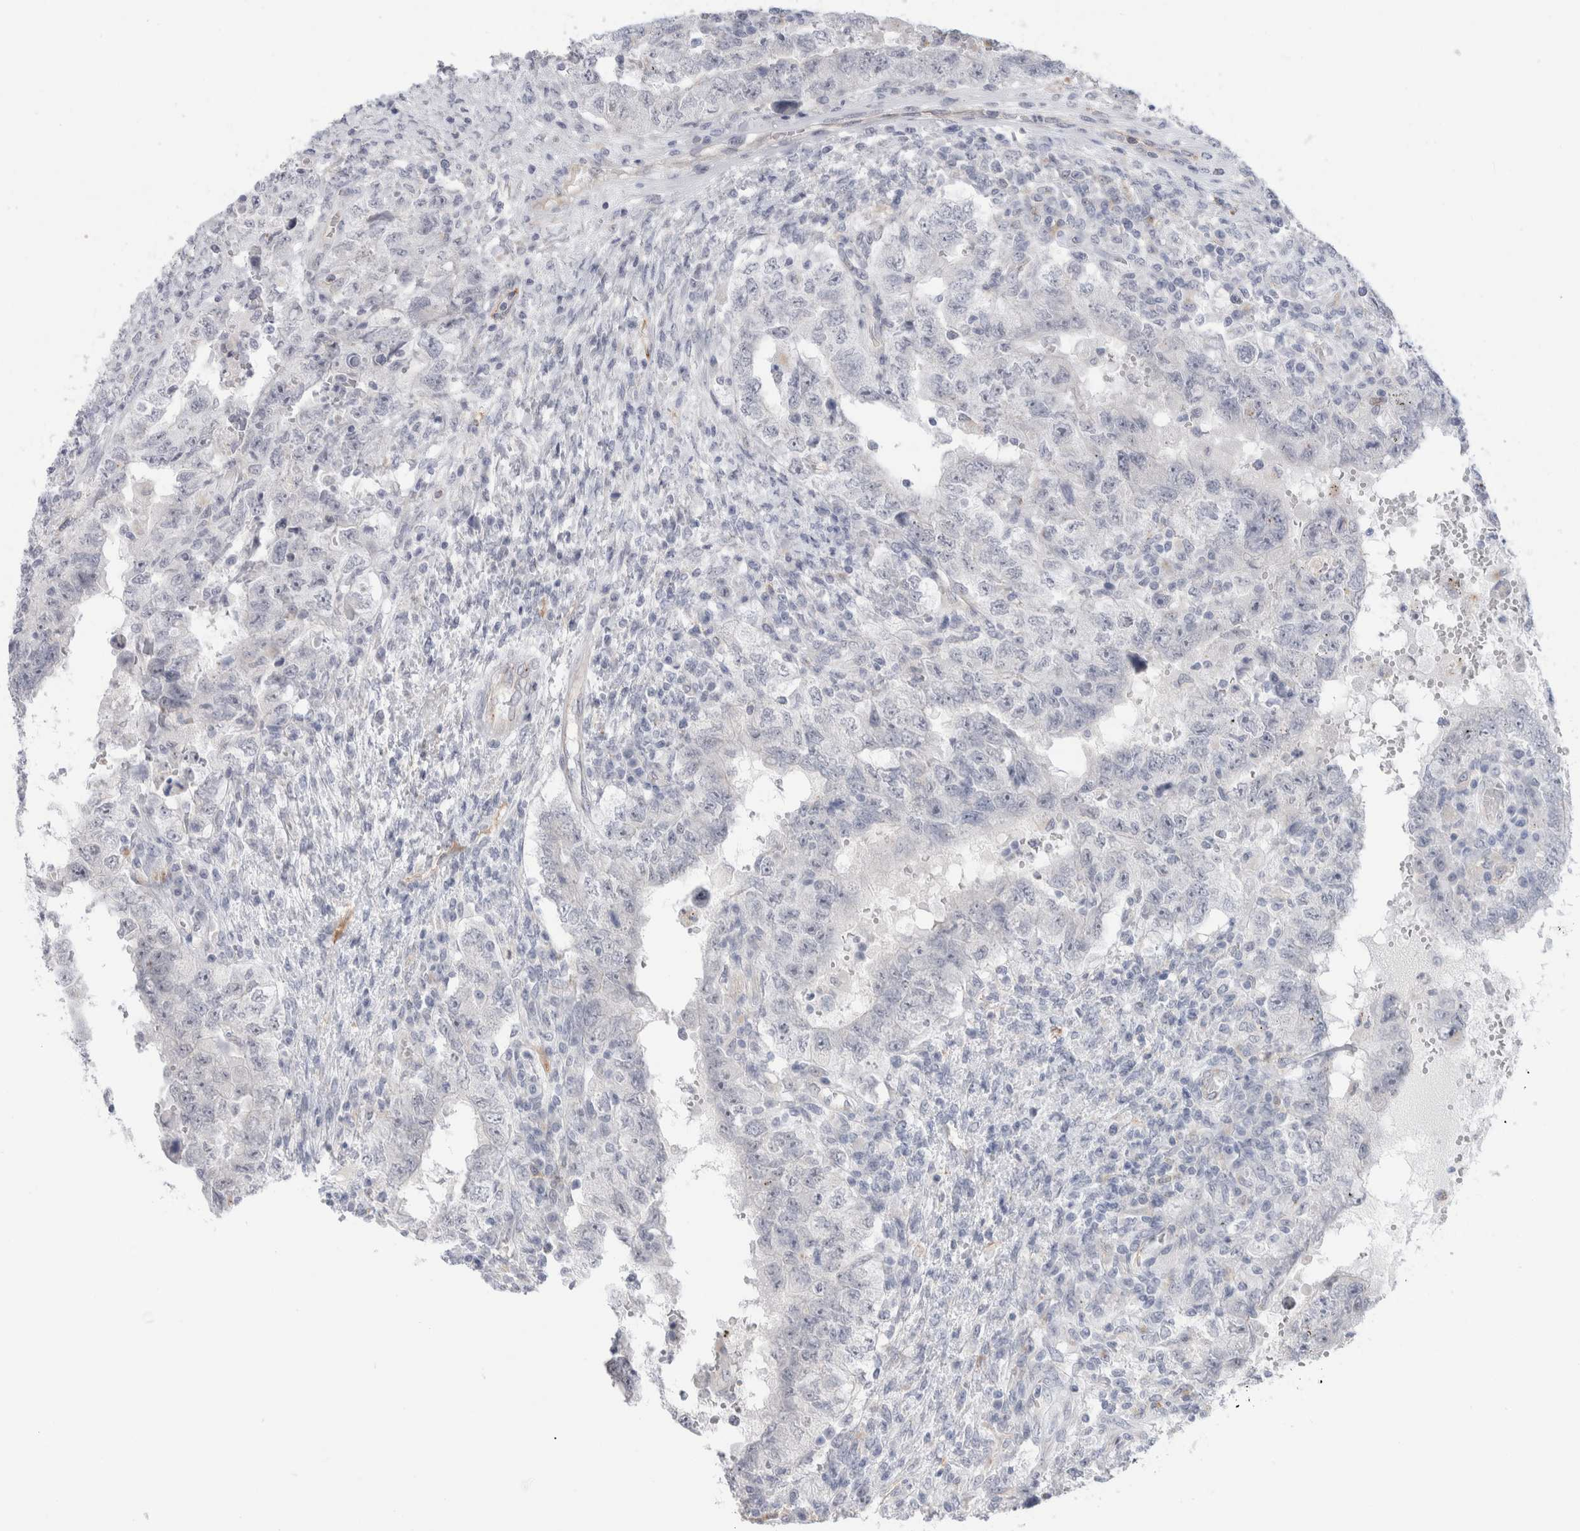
{"staining": {"intensity": "negative", "quantity": "none", "location": "none"}, "tissue": "testis cancer", "cell_type": "Tumor cells", "image_type": "cancer", "snomed": [{"axis": "morphology", "description": "Carcinoma, Embryonal, NOS"}, {"axis": "topography", "description": "Testis"}], "caption": "An image of human testis embryonal carcinoma is negative for staining in tumor cells. The staining is performed using DAB (3,3'-diaminobenzidine) brown chromogen with nuclei counter-stained in using hematoxylin.", "gene": "ANKMY1", "patient": {"sex": "male", "age": 26}}